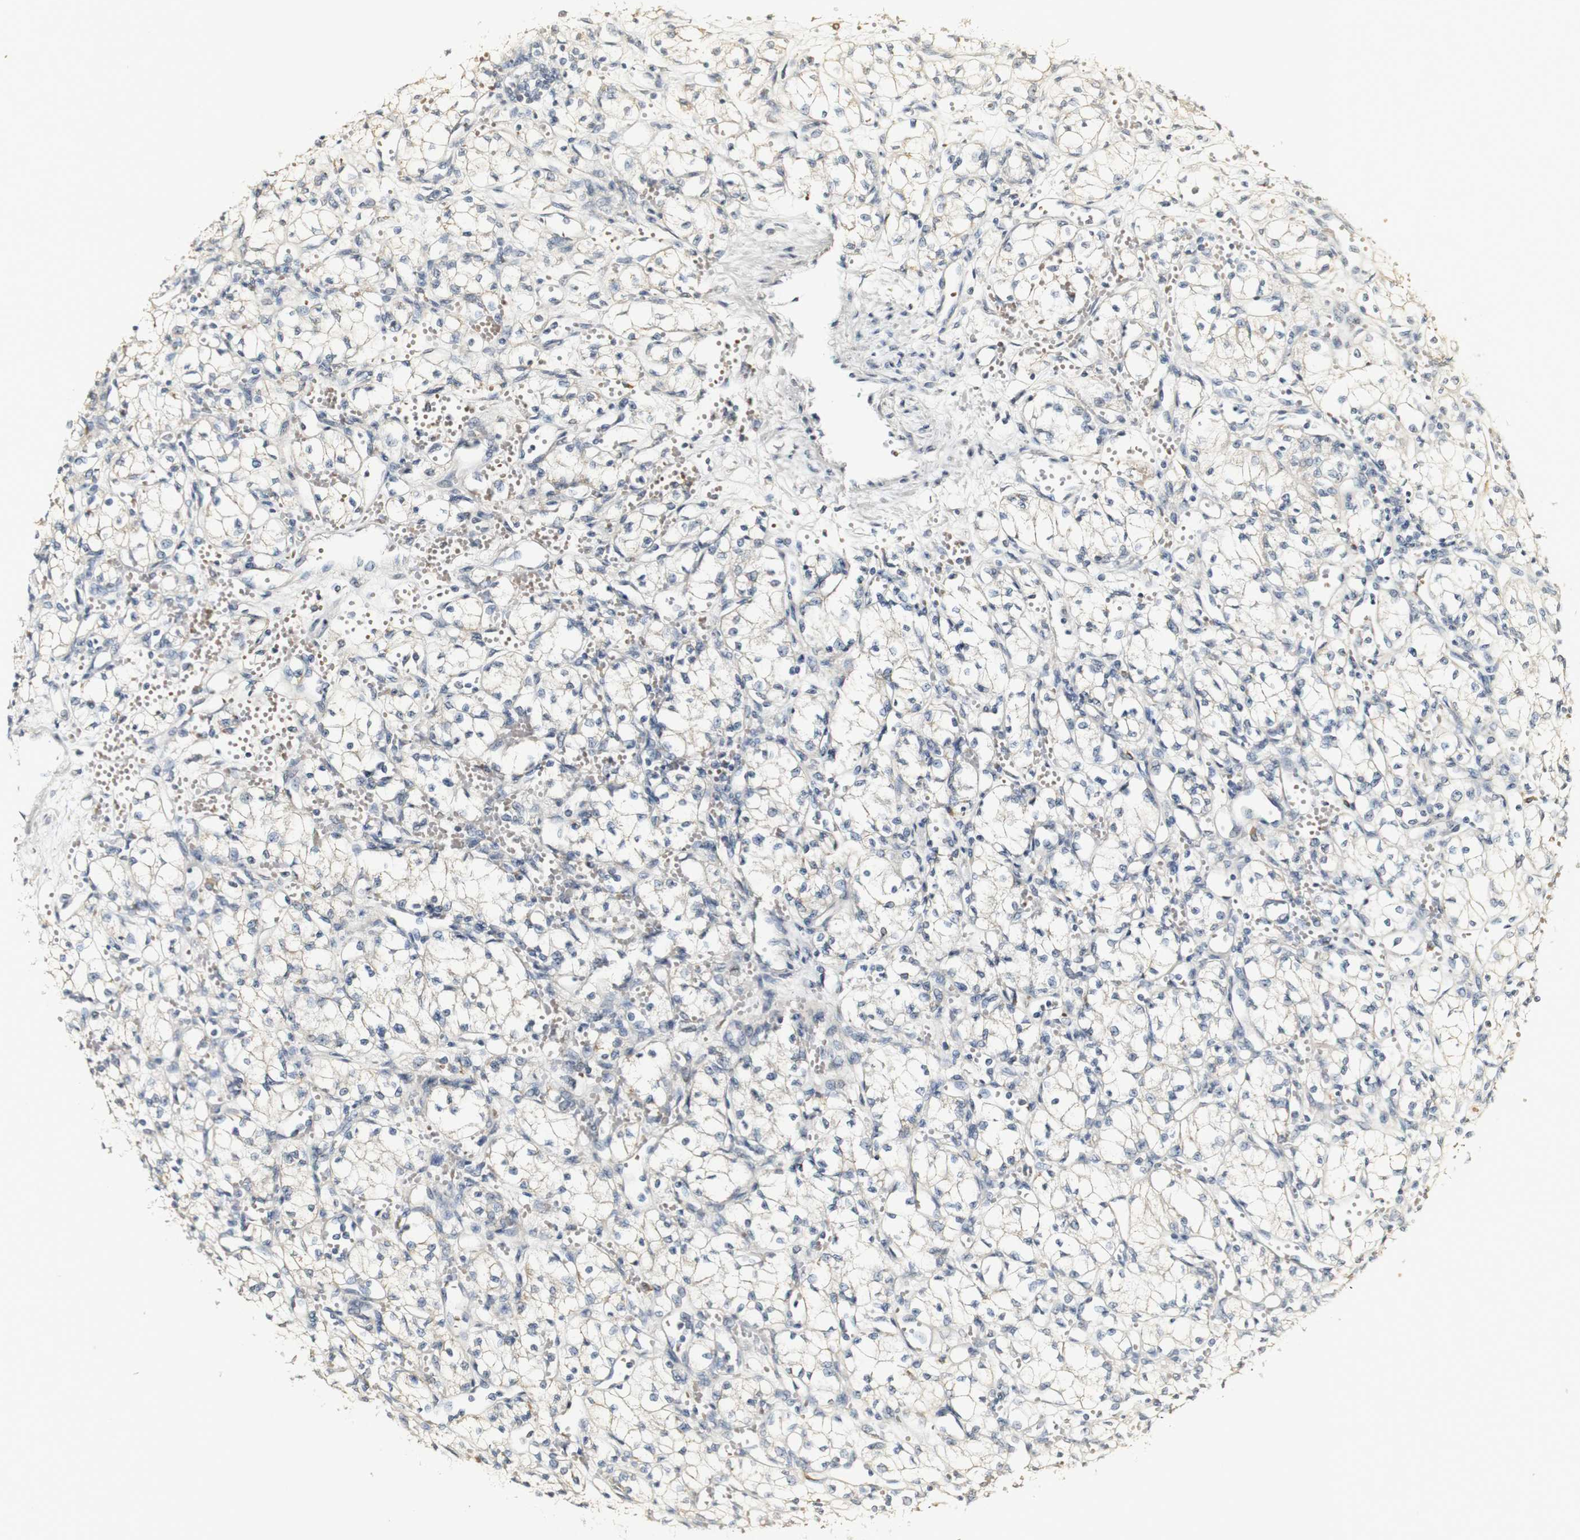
{"staining": {"intensity": "negative", "quantity": "none", "location": "none"}, "tissue": "renal cancer", "cell_type": "Tumor cells", "image_type": "cancer", "snomed": [{"axis": "morphology", "description": "Normal tissue, NOS"}, {"axis": "morphology", "description": "Adenocarcinoma, NOS"}, {"axis": "topography", "description": "Kidney"}], "caption": "Micrograph shows no significant protein staining in tumor cells of renal cancer (adenocarcinoma). (Brightfield microscopy of DAB IHC at high magnification).", "gene": "SYT7", "patient": {"sex": "male", "age": 59}}